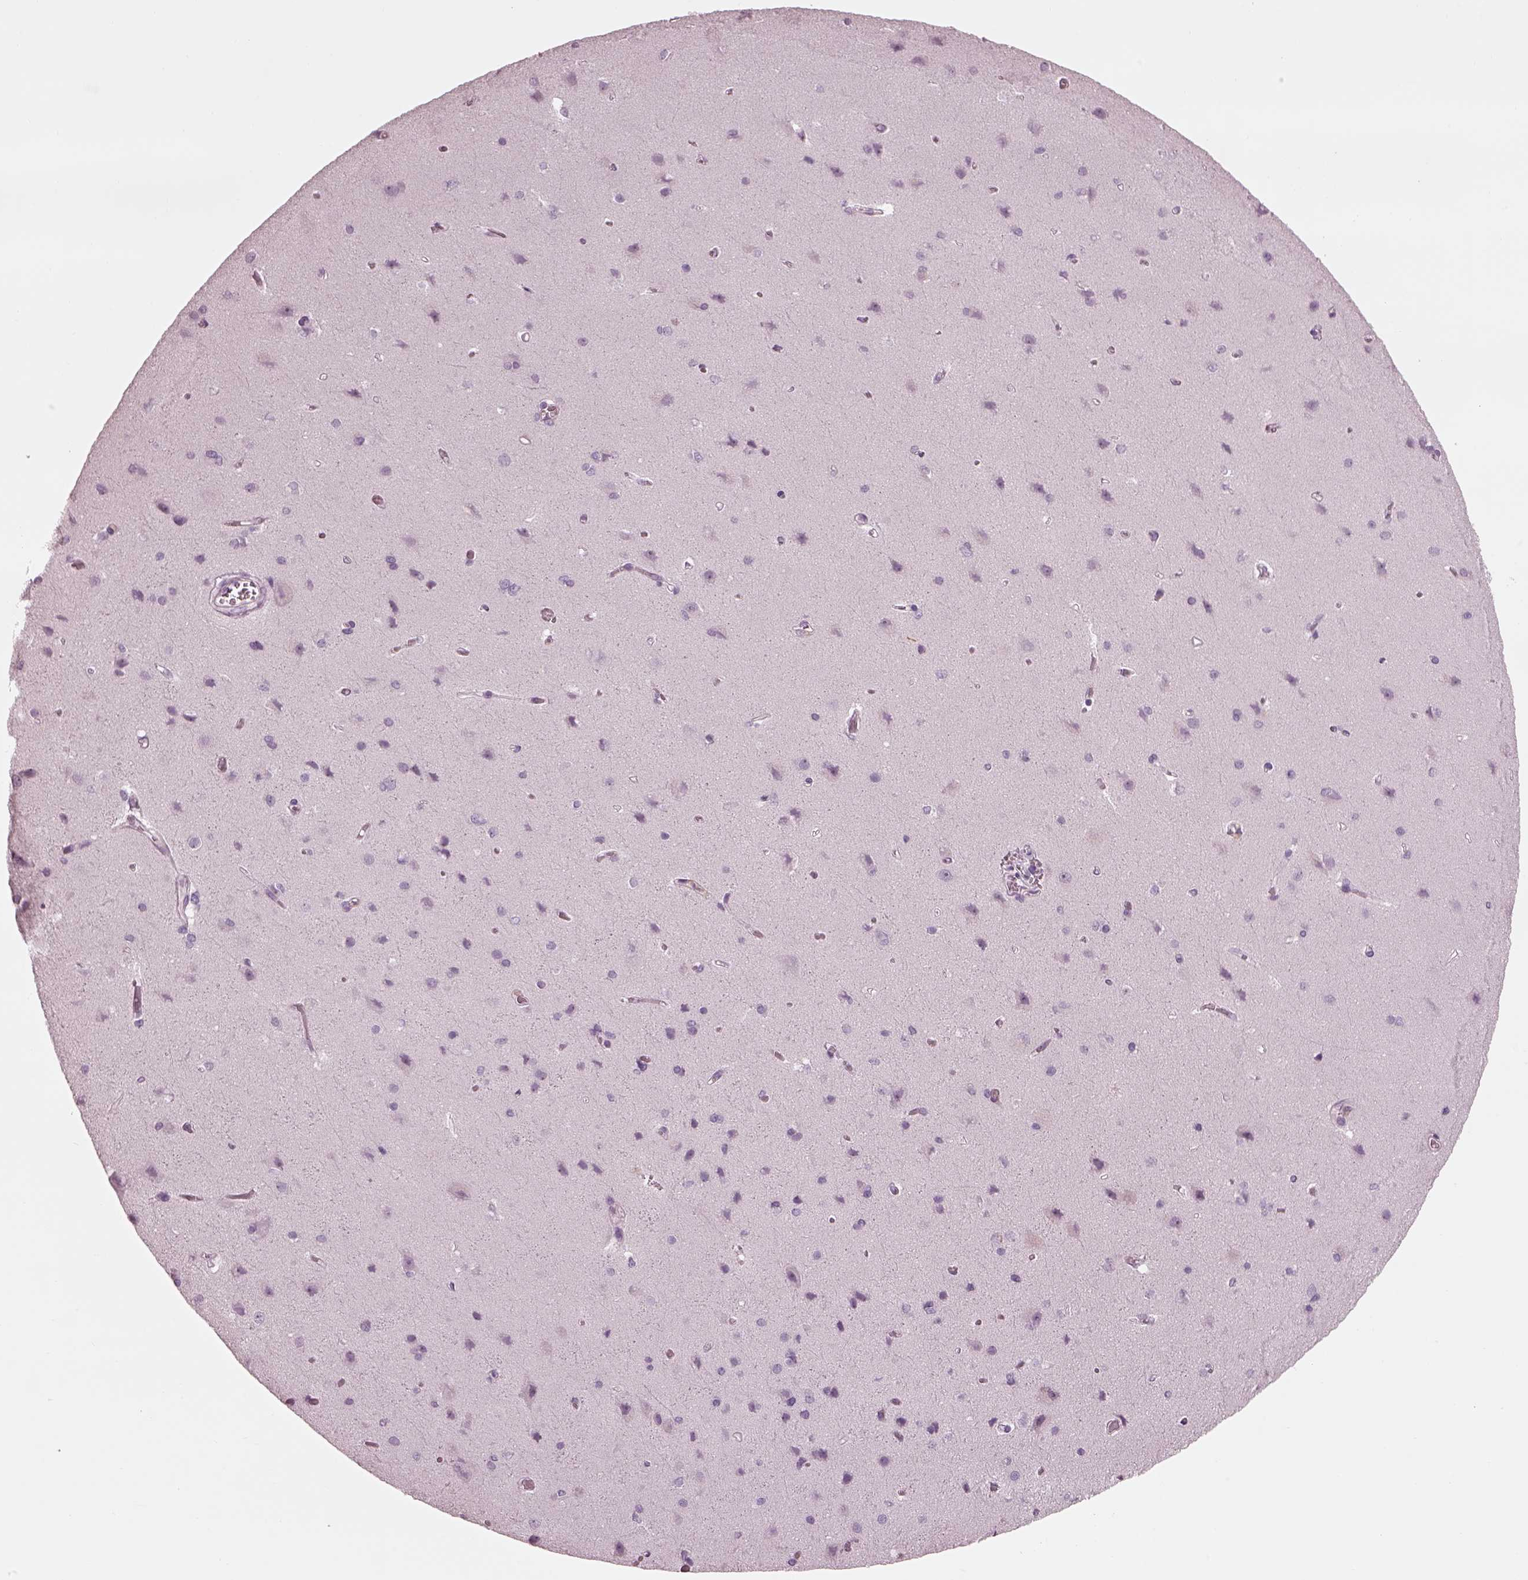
{"staining": {"intensity": "negative", "quantity": "none", "location": "none"}, "tissue": "cerebral cortex", "cell_type": "Endothelial cells", "image_type": "normal", "snomed": [{"axis": "morphology", "description": "Normal tissue, NOS"}, {"axis": "topography", "description": "Cerebral cortex"}], "caption": "A high-resolution histopathology image shows immunohistochemistry staining of unremarkable cerebral cortex, which displays no significant positivity in endothelial cells. (Immunohistochemistry, brightfield microscopy, high magnification).", "gene": "BFSP1", "patient": {"sex": "male", "age": 37}}